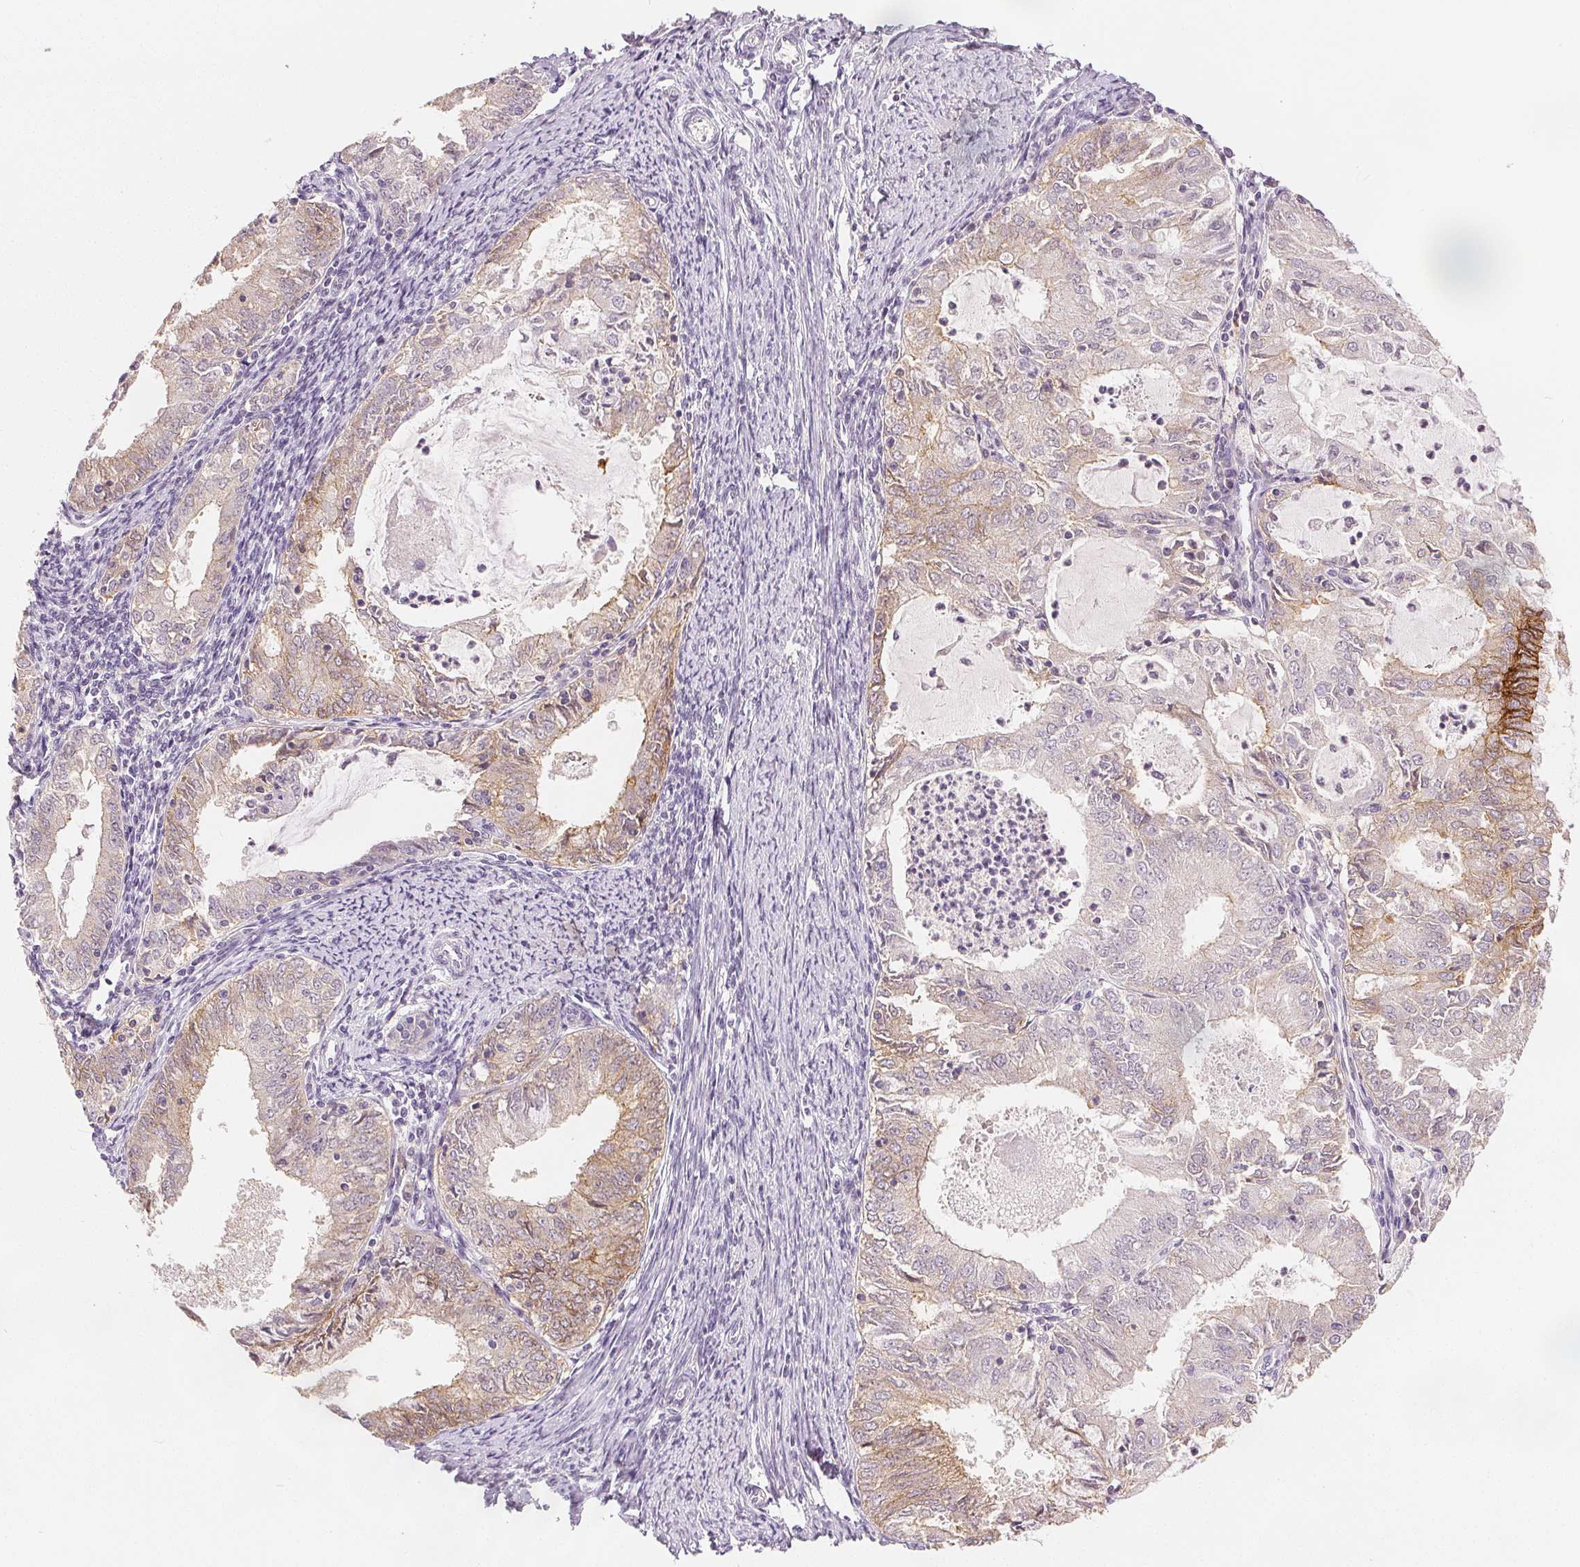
{"staining": {"intensity": "moderate", "quantity": "<25%", "location": "cytoplasmic/membranous"}, "tissue": "endometrial cancer", "cell_type": "Tumor cells", "image_type": "cancer", "snomed": [{"axis": "morphology", "description": "Adenocarcinoma, NOS"}, {"axis": "topography", "description": "Endometrium"}], "caption": "Protein analysis of adenocarcinoma (endometrial) tissue reveals moderate cytoplasmic/membranous staining in approximately <25% of tumor cells. (DAB = brown stain, brightfield microscopy at high magnification).", "gene": "CA12", "patient": {"sex": "female", "age": 57}}